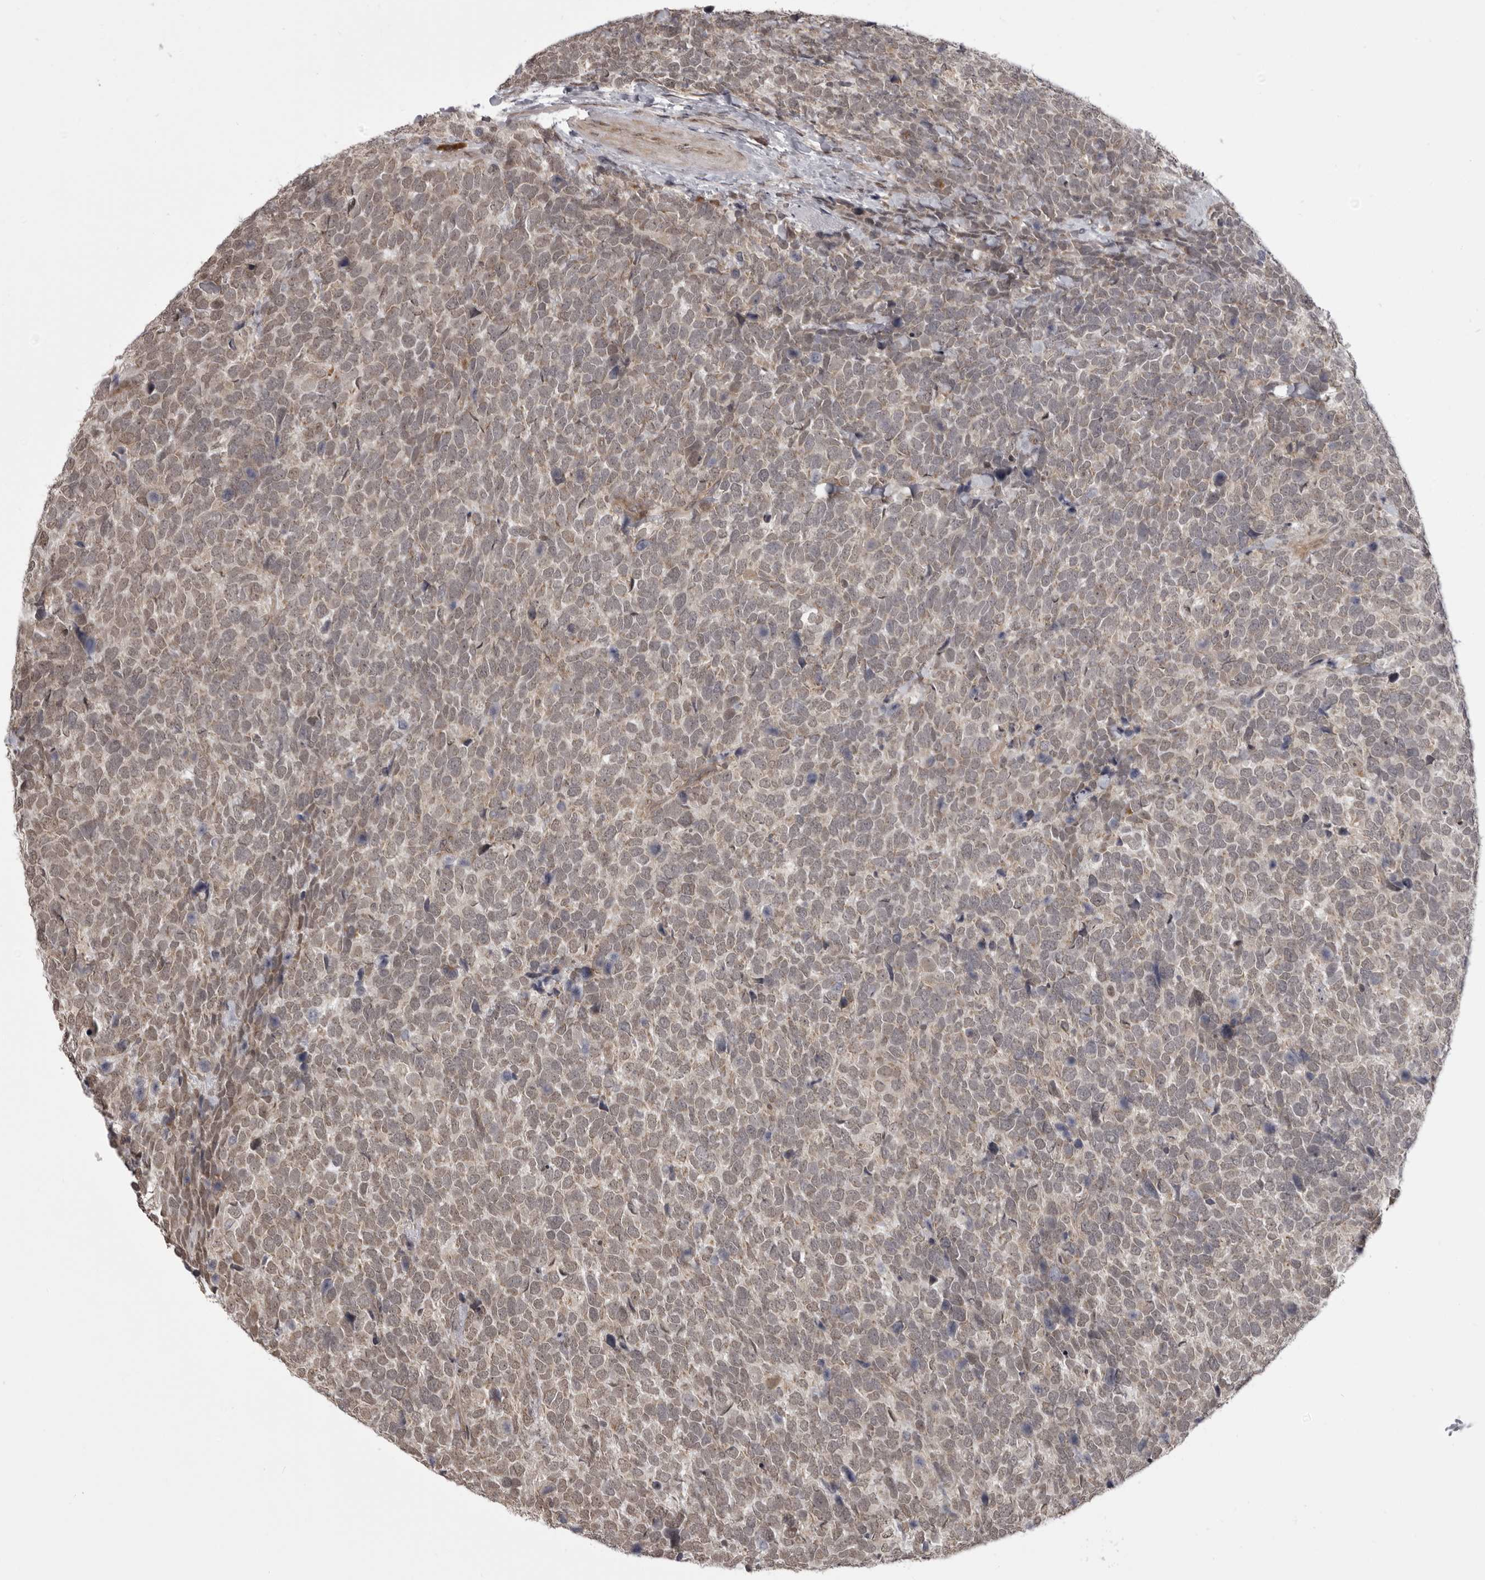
{"staining": {"intensity": "weak", "quantity": "<25%", "location": "cytoplasmic/membranous,nuclear"}, "tissue": "urothelial cancer", "cell_type": "Tumor cells", "image_type": "cancer", "snomed": [{"axis": "morphology", "description": "Urothelial carcinoma, High grade"}, {"axis": "topography", "description": "Urinary bladder"}], "caption": "Tumor cells show no significant protein expression in urothelial carcinoma (high-grade). The staining is performed using DAB brown chromogen with nuclei counter-stained in using hematoxylin.", "gene": "C1orf109", "patient": {"sex": "female", "age": 82}}